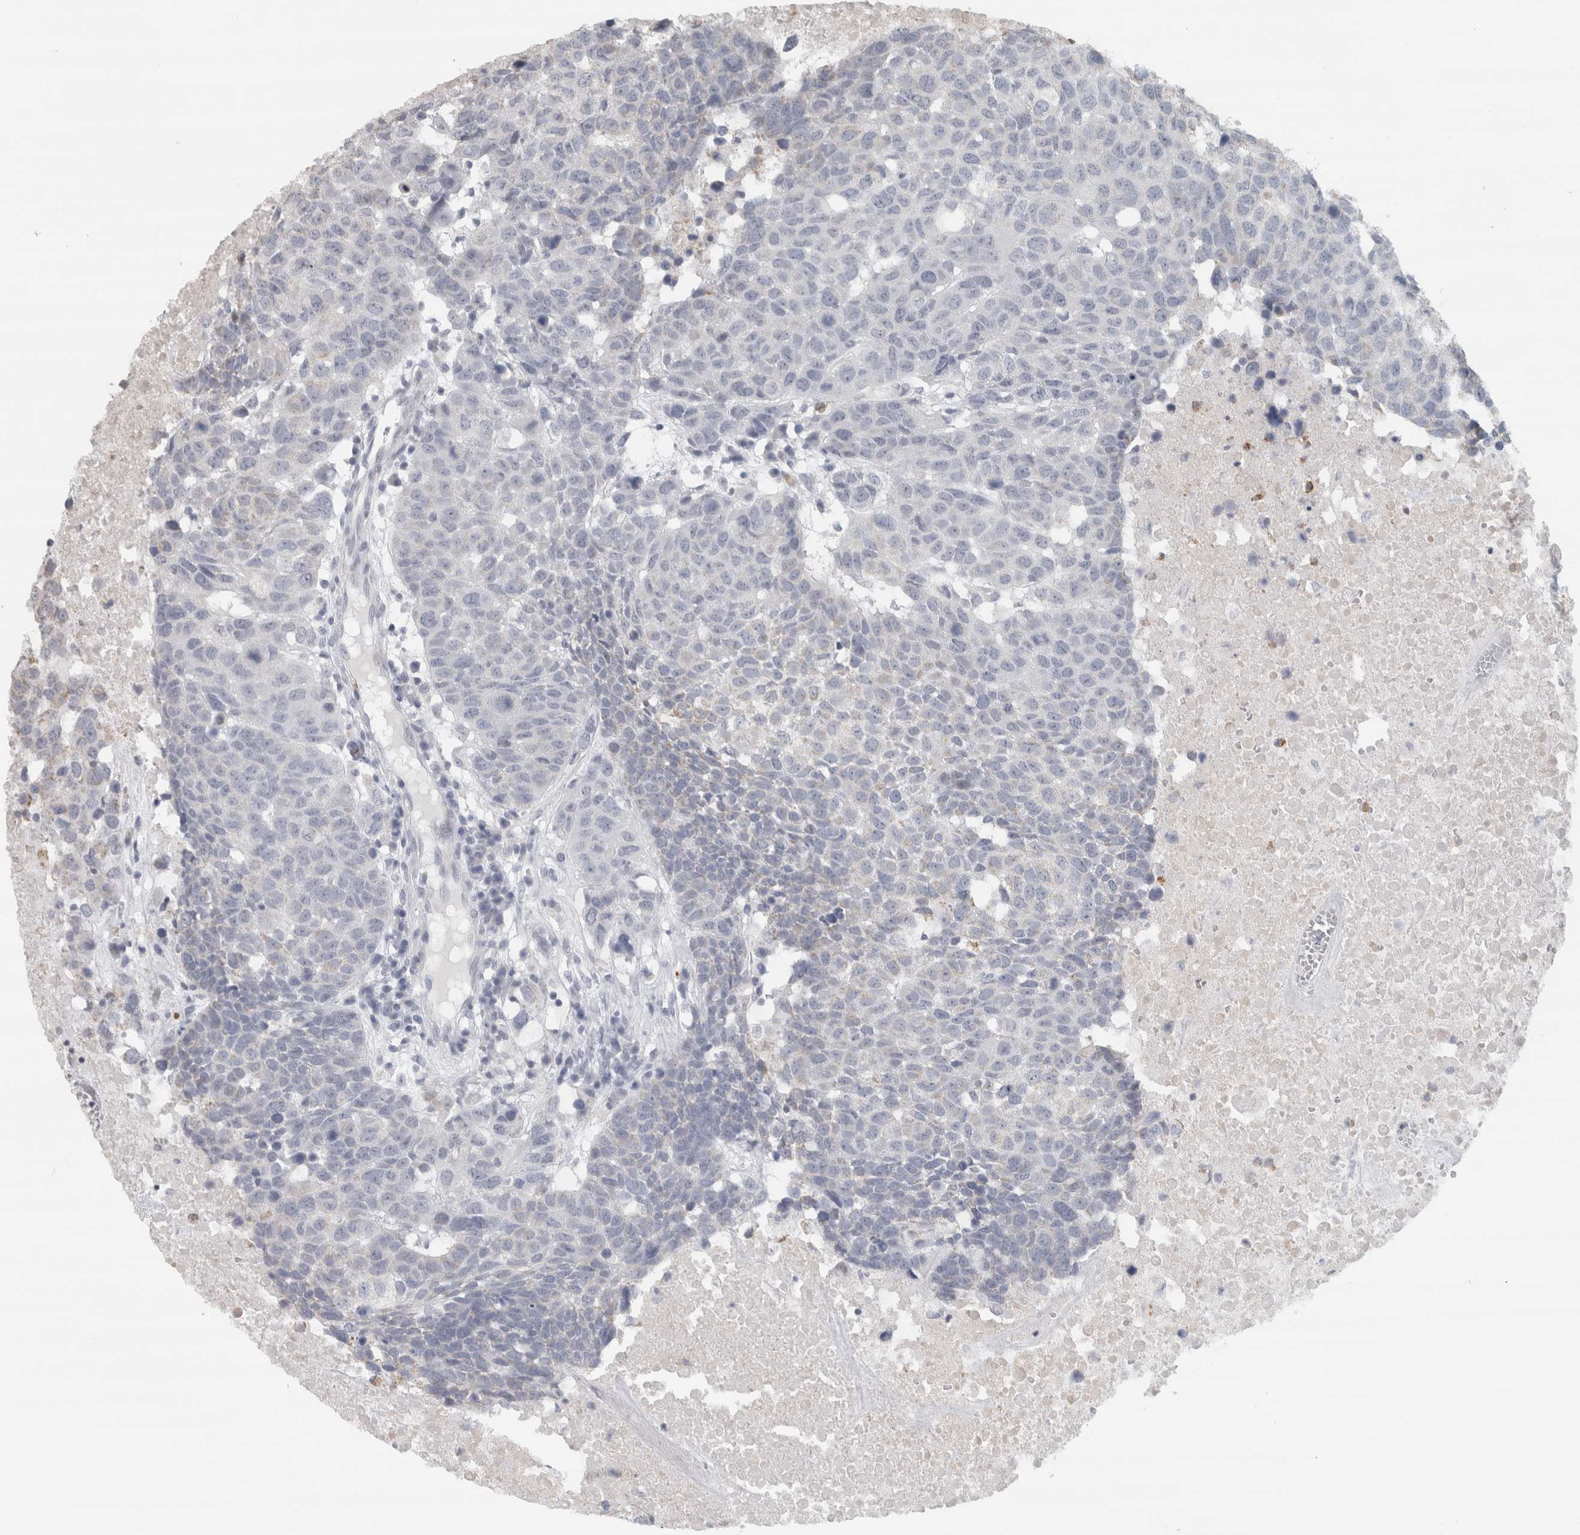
{"staining": {"intensity": "negative", "quantity": "none", "location": "none"}, "tissue": "head and neck cancer", "cell_type": "Tumor cells", "image_type": "cancer", "snomed": [{"axis": "morphology", "description": "Squamous cell carcinoma, NOS"}, {"axis": "topography", "description": "Head-Neck"}], "caption": "High power microscopy photomicrograph of an IHC image of head and neck squamous cell carcinoma, revealing no significant expression in tumor cells.", "gene": "PTPRN2", "patient": {"sex": "male", "age": 66}}